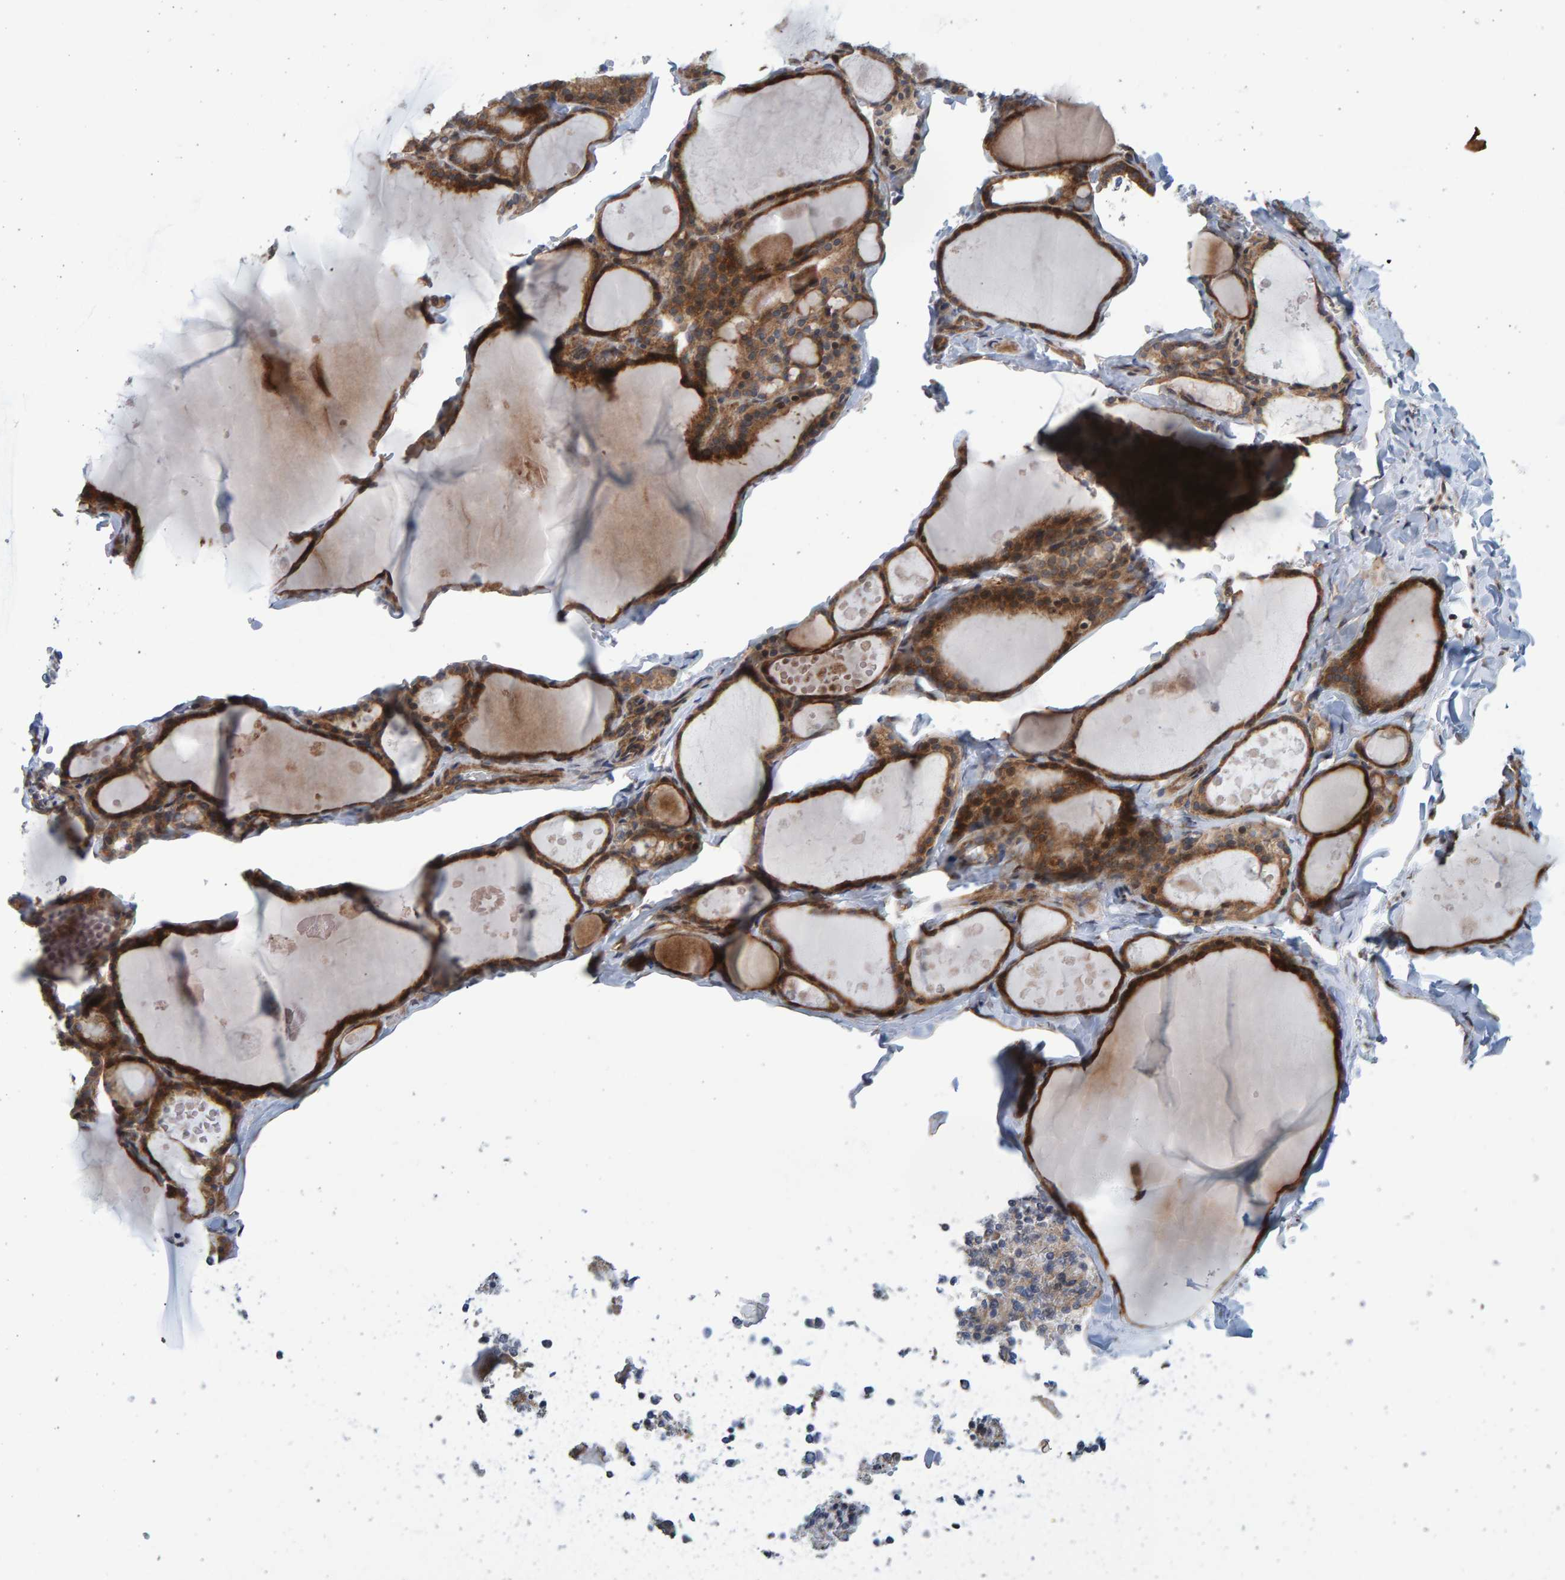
{"staining": {"intensity": "moderate", "quantity": ">75%", "location": "cytoplasmic/membranous"}, "tissue": "thyroid gland", "cell_type": "Glandular cells", "image_type": "normal", "snomed": [{"axis": "morphology", "description": "Normal tissue, NOS"}, {"axis": "topography", "description": "Thyroid gland"}], "caption": "High-magnification brightfield microscopy of benign thyroid gland stained with DAB (brown) and counterstained with hematoxylin (blue). glandular cells exhibit moderate cytoplasmic/membranous staining is identified in about>75% of cells.", "gene": "LRBA", "patient": {"sex": "male", "age": 56}}